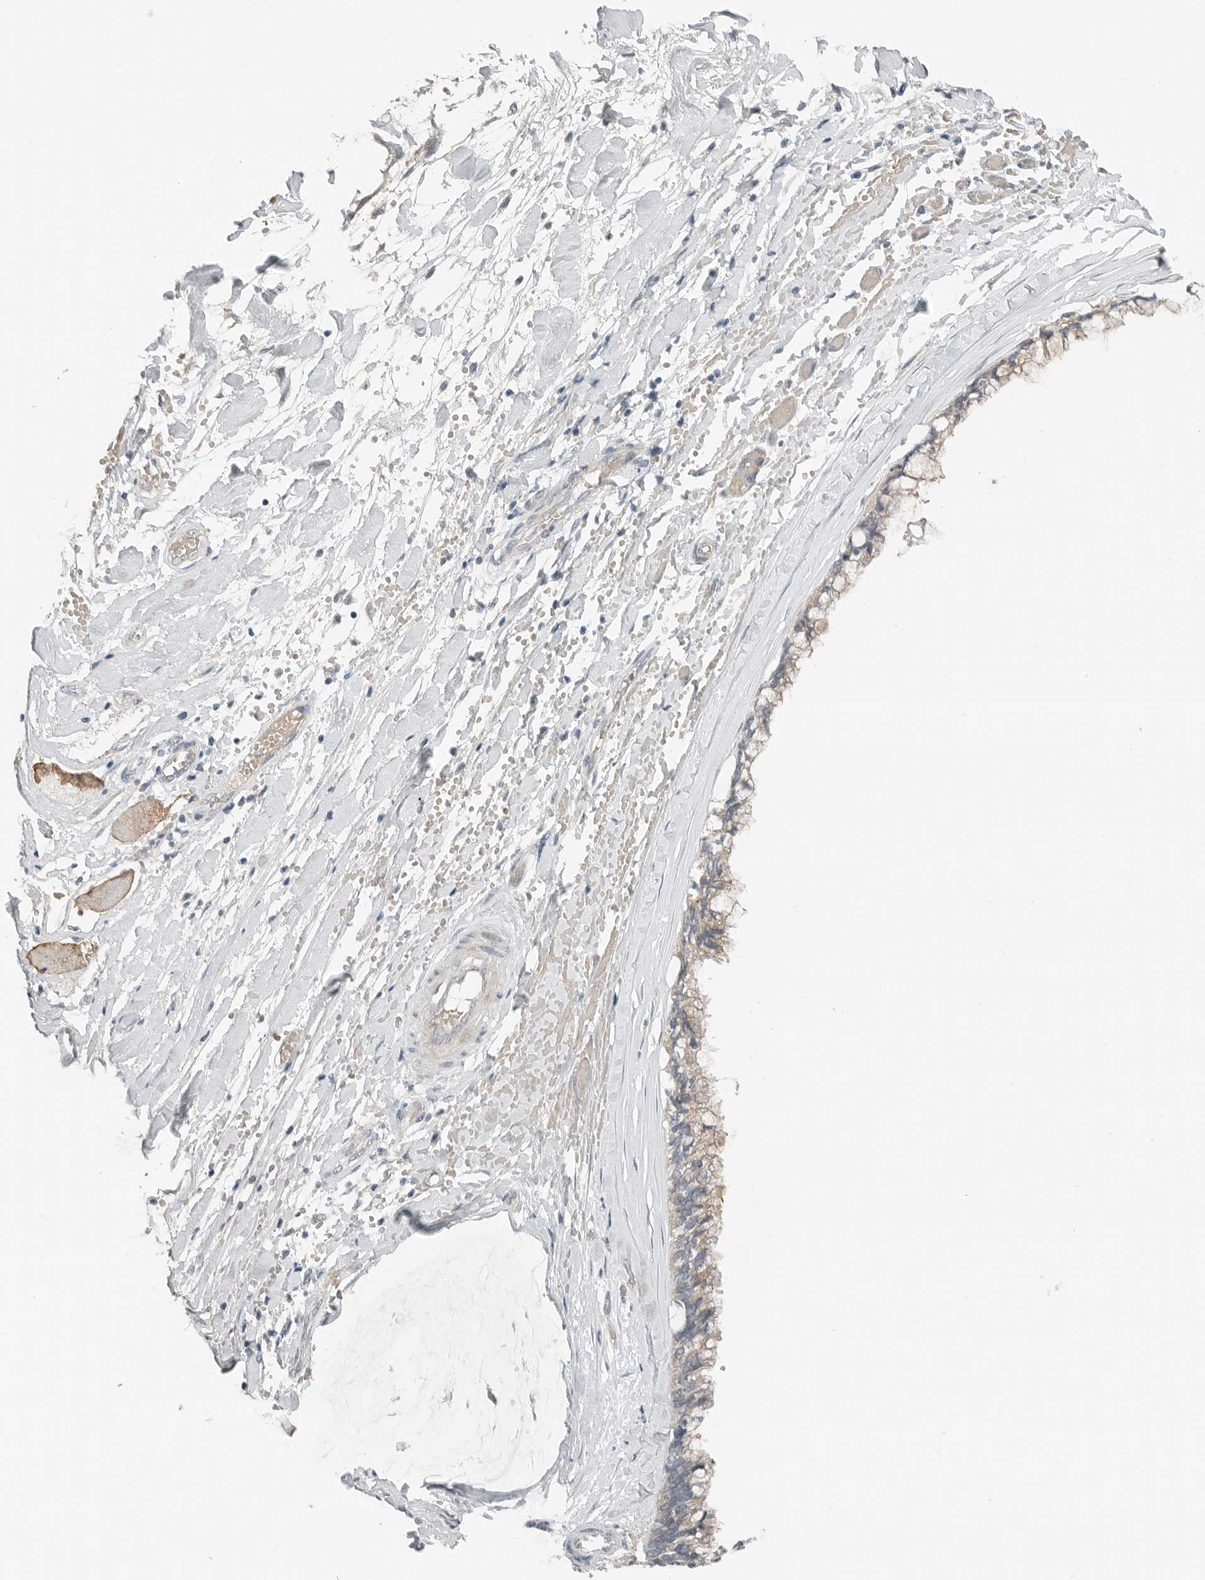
{"staining": {"intensity": "negative", "quantity": "none", "location": "none"}, "tissue": "ovarian cancer", "cell_type": "Tumor cells", "image_type": "cancer", "snomed": [{"axis": "morphology", "description": "Cystadenocarcinoma, mucinous, NOS"}, {"axis": "topography", "description": "Ovary"}], "caption": "The immunohistochemistry photomicrograph has no significant staining in tumor cells of ovarian cancer tissue.", "gene": "FCRLB", "patient": {"sex": "female", "age": 39}}